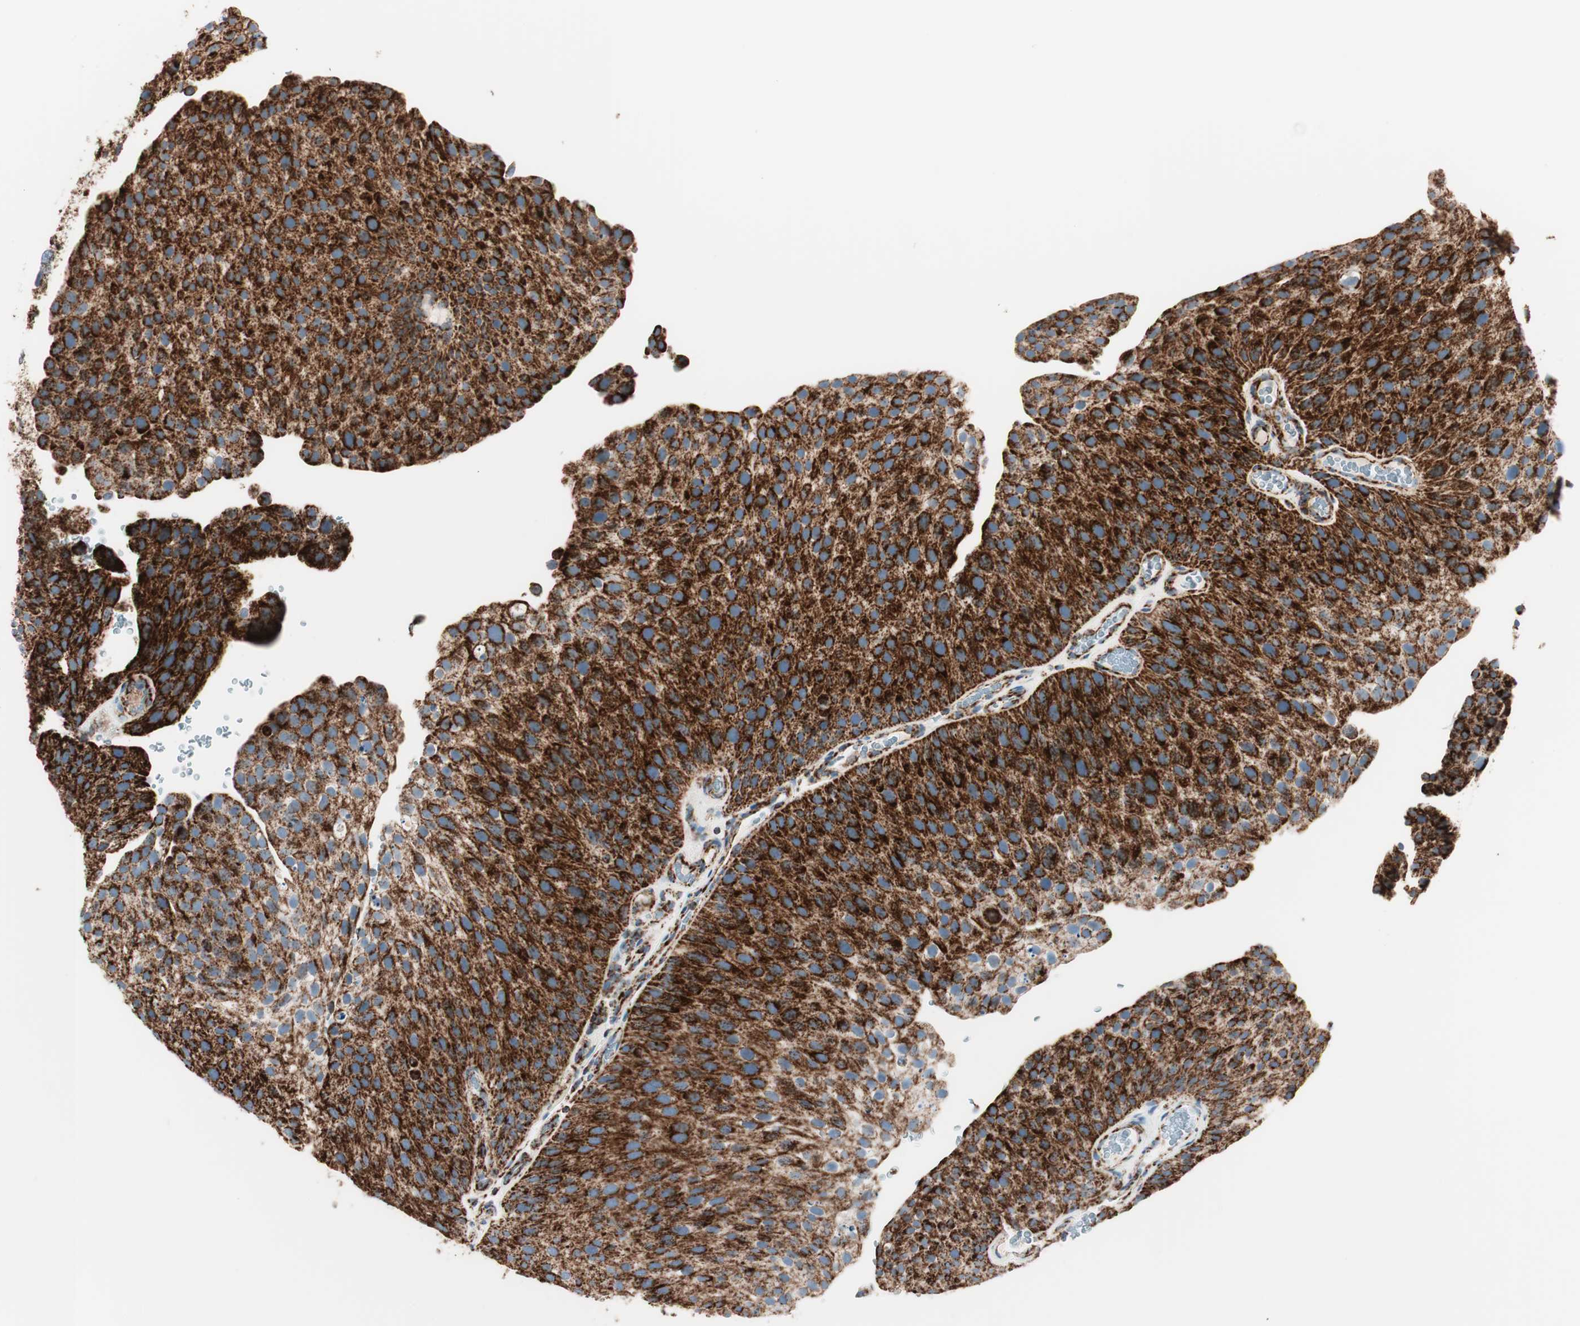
{"staining": {"intensity": "strong", "quantity": ">75%", "location": "cytoplasmic/membranous"}, "tissue": "urothelial cancer", "cell_type": "Tumor cells", "image_type": "cancer", "snomed": [{"axis": "morphology", "description": "Urothelial carcinoma, Low grade"}, {"axis": "topography", "description": "Smooth muscle"}, {"axis": "topography", "description": "Urinary bladder"}], "caption": "High-magnification brightfield microscopy of urothelial cancer stained with DAB (3,3'-diaminobenzidine) (brown) and counterstained with hematoxylin (blue). tumor cells exhibit strong cytoplasmic/membranous staining is appreciated in approximately>75% of cells. (Stains: DAB in brown, nuclei in blue, Microscopy: brightfield microscopy at high magnification).", "gene": "TOMM20", "patient": {"sex": "male", "age": 60}}